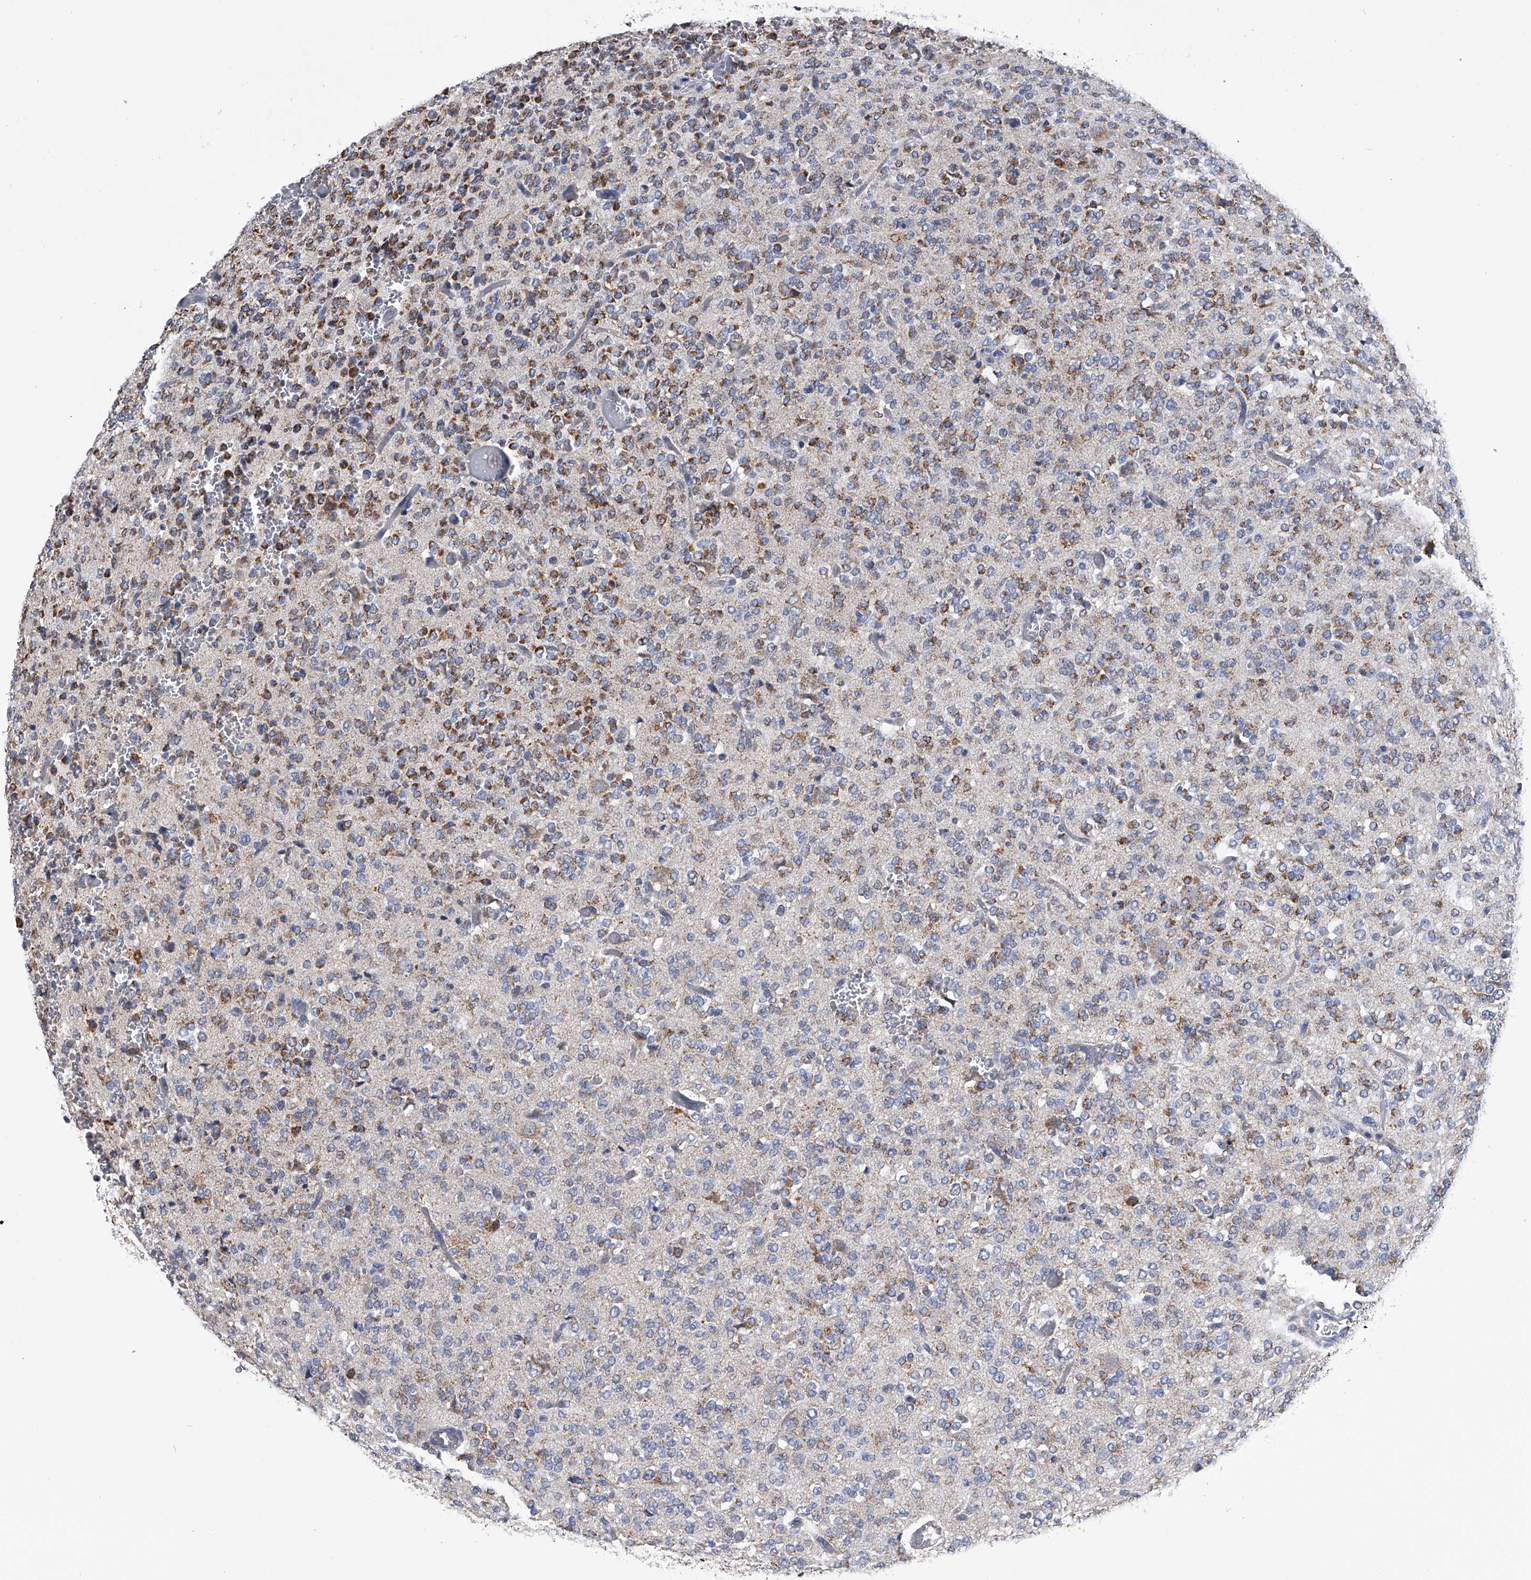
{"staining": {"intensity": "moderate", "quantity": "25%-75%", "location": "cytoplasmic/membranous"}, "tissue": "glioma", "cell_type": "Tumor cells", "image_type": "cancer", "snomed": [{"axis": "morphology", "description": "Glioma, malignant, Low grade"}, {"axis": "topography", "description": "Brain"}], "caption": "There is medium levels of moderate cytoplasmic/membranous staining in tumor cells of glioma, as demonstrated by immunohistochemical staining (brown color).", "gene": "OAT", "patient": {"sex": "male", "age": 38}}